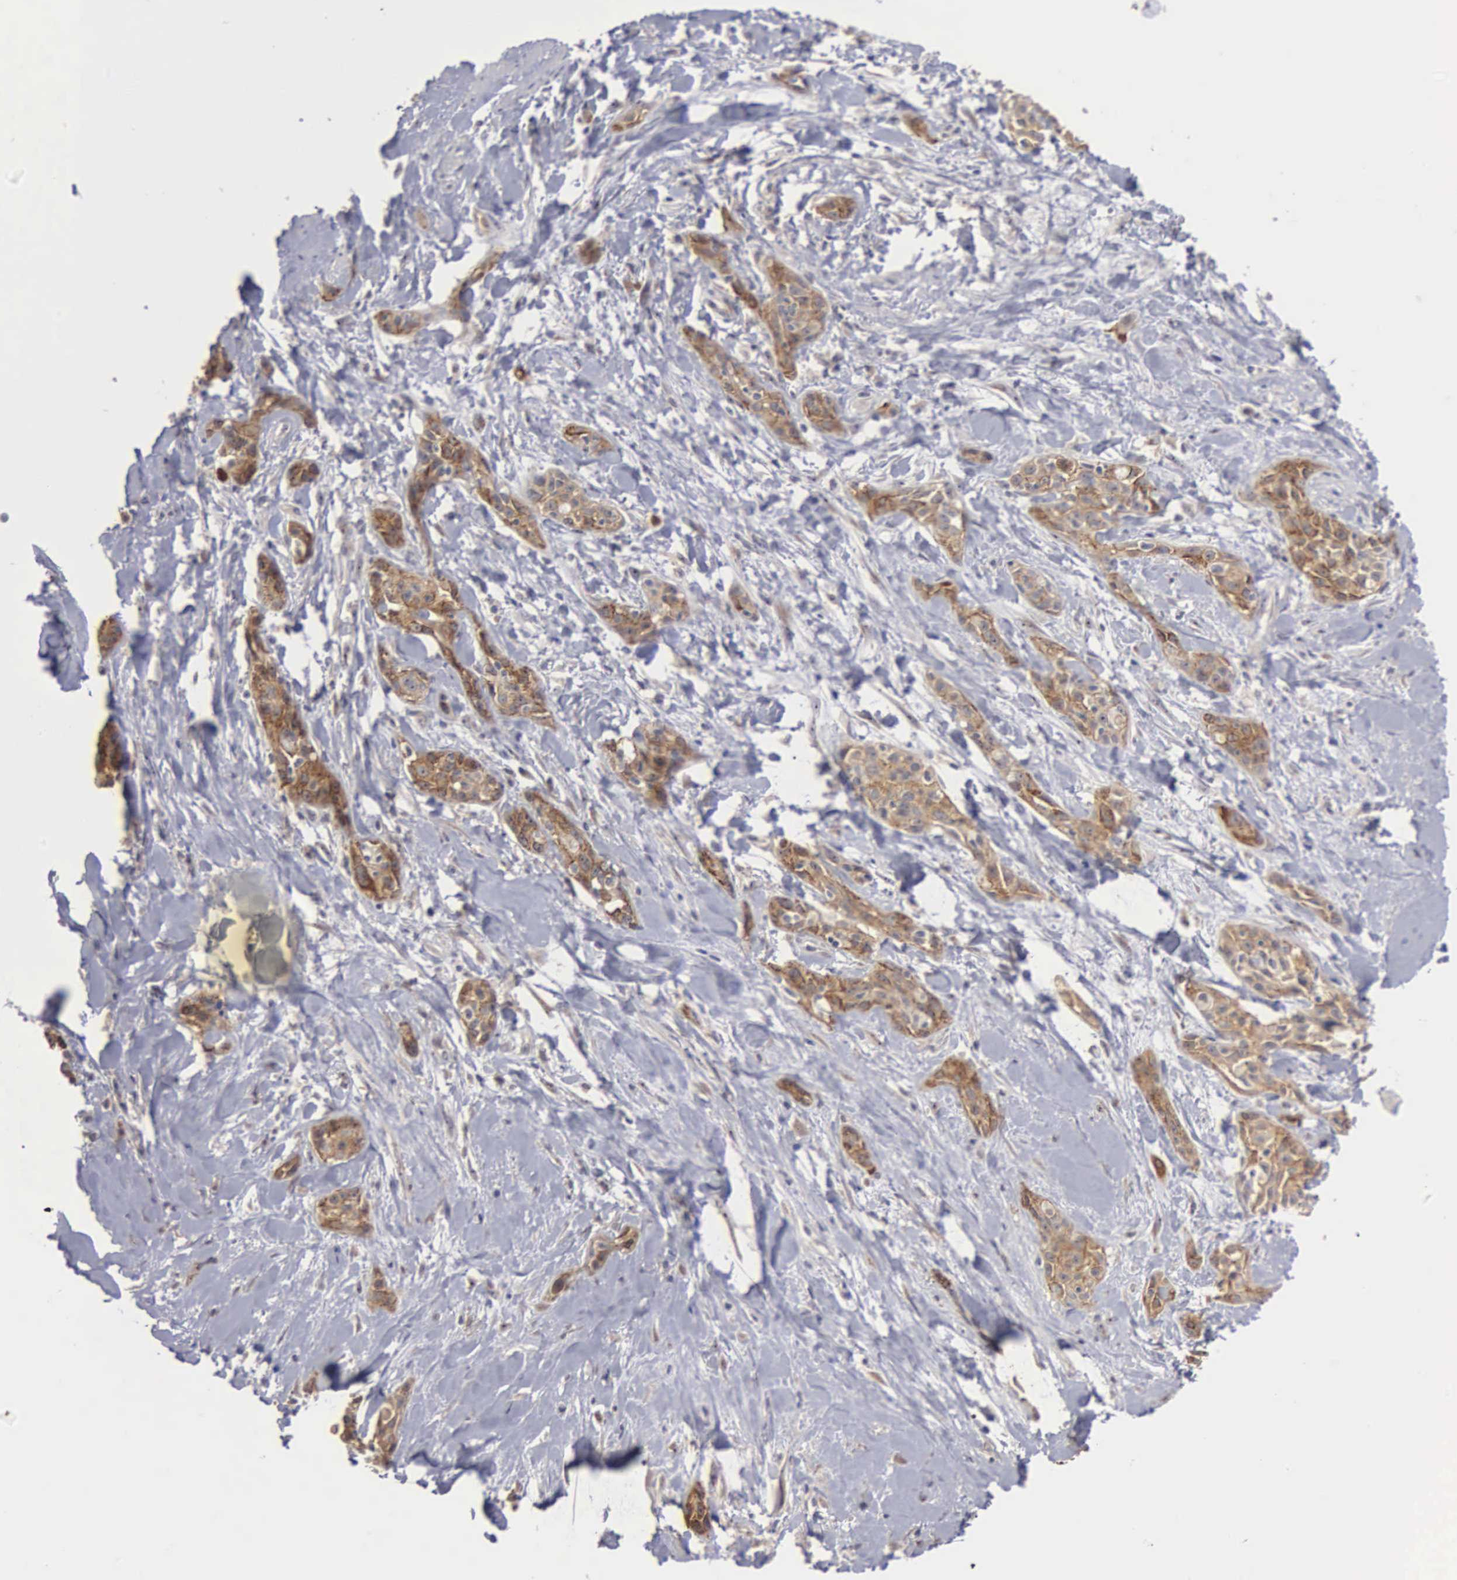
{"staining": {"intensity": "moderate", "quantity": ">75%", "location": "cytoplasmic/membranous,nuclear"}, "tissue": "skin cancer", "cell_type": "Tumor cells", "image_type": "cancer", "snomed": [{"axis": "morphology", "description": "Squamous cell carcinoma, NOS"}, {"axis": "topography", "description": "Skin"}, {"axis": "topography", "description": "Anal"}], "caption": "IHC staining of squamous cell carcinoma (skin), which shows medium levels of moderate cytoplasmic/membranous and nuclear positivity in about >75% of tumor cells indicating moderate cytoplasmic/membranous and nuclear protein positivity. The staining was performed using DAB (brown) for protein detection and nuclei were counterstained in hematoxylin (blue).", "gene": "AMN", "patient": {"sex": "male", "age": 64}}